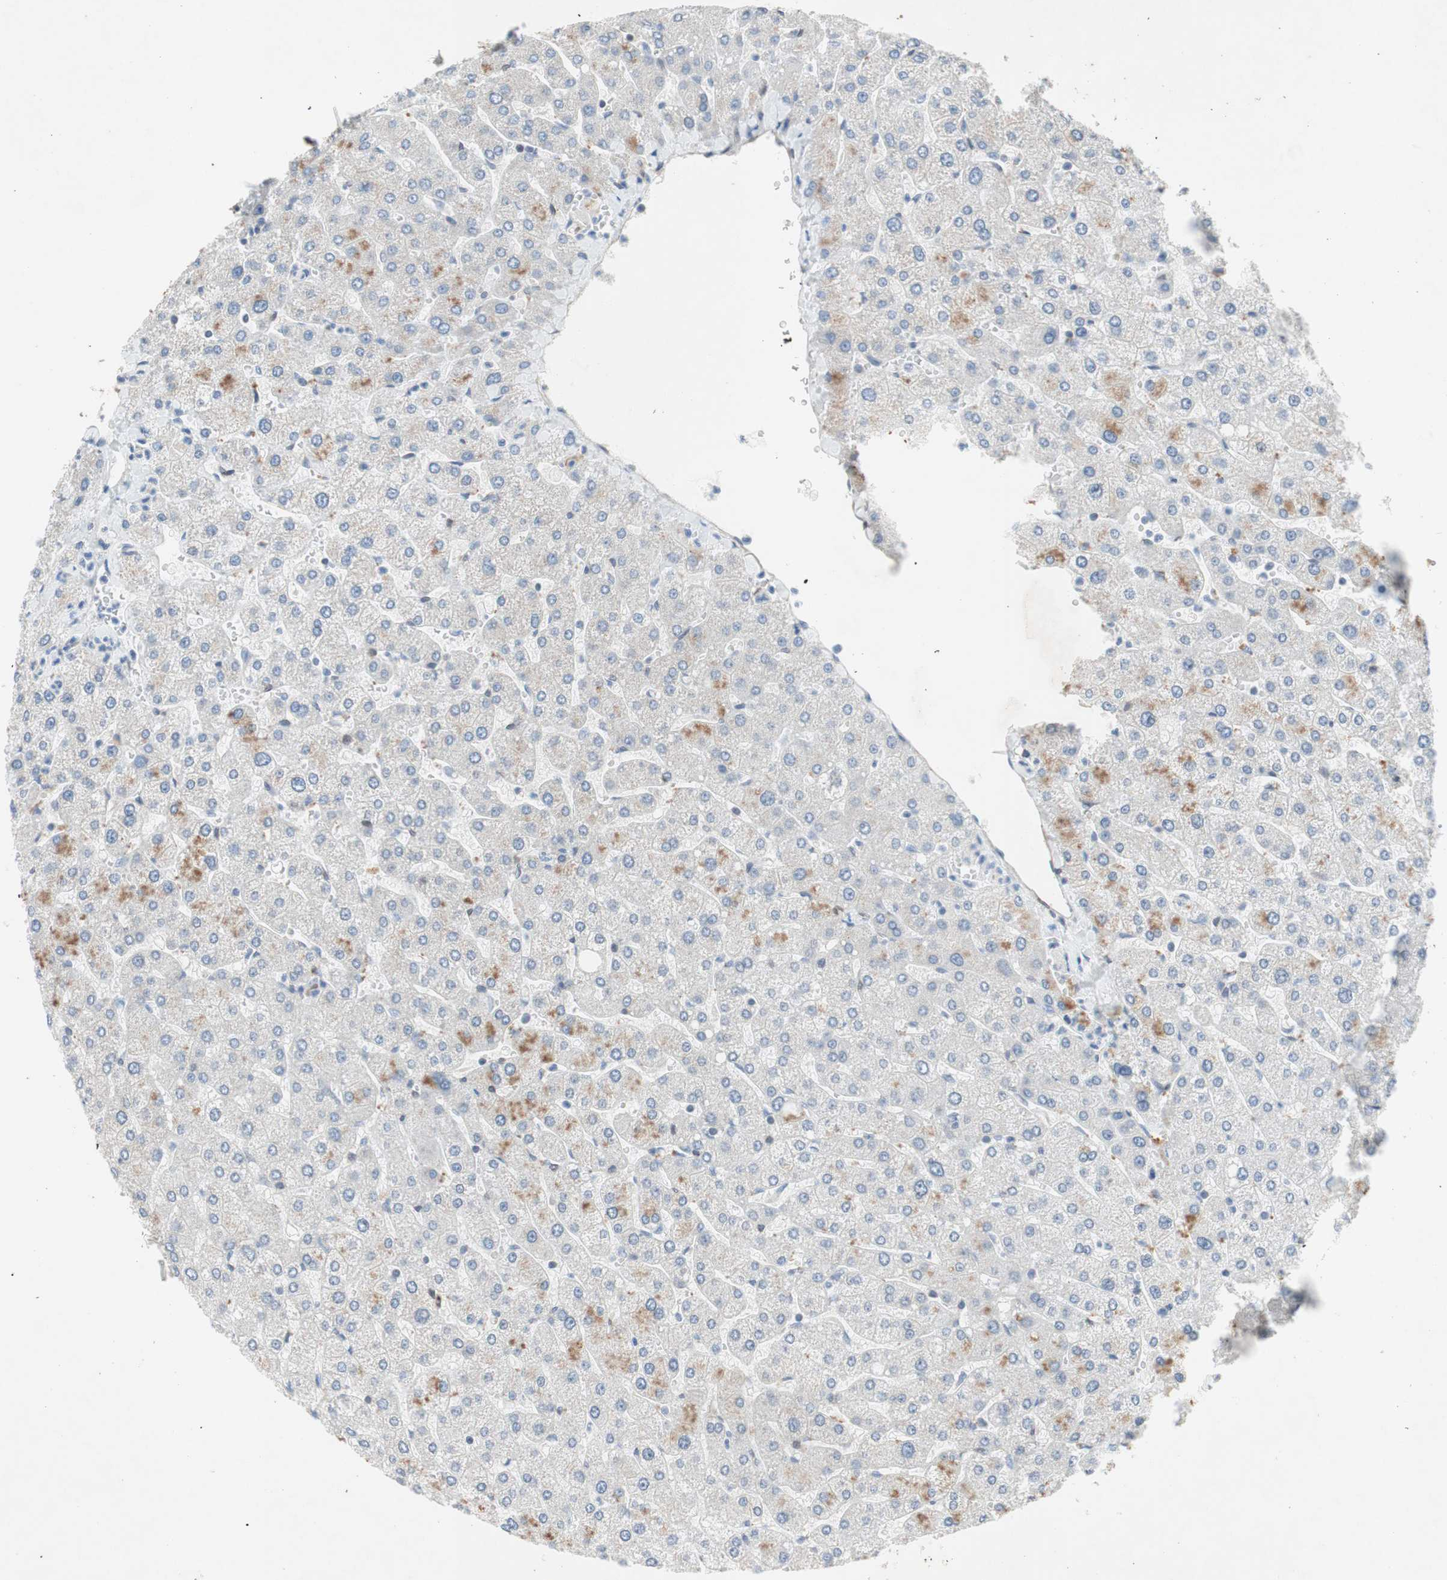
{"staining": {"intensity": "moderate", "quantity": "<25%", "location": "cytoplasmic/membranous,nuclear"}, "tissue": "liver", "cell_type": "Cholangiocytes", "image_type": "normal", "snomed": [{"axis": "morphology", "description": "Normal tissue, NOS"}, {"axis": "topography", "description": "Liver"}], "caption": "Protein expression analysis of normal liver reveals moderate cytoplasmic/membranous,nuclear expression in approximately <25% of cholangiocytes.", "gene": "ARNT2", "patient": {"sex": "male", "age": 55}}